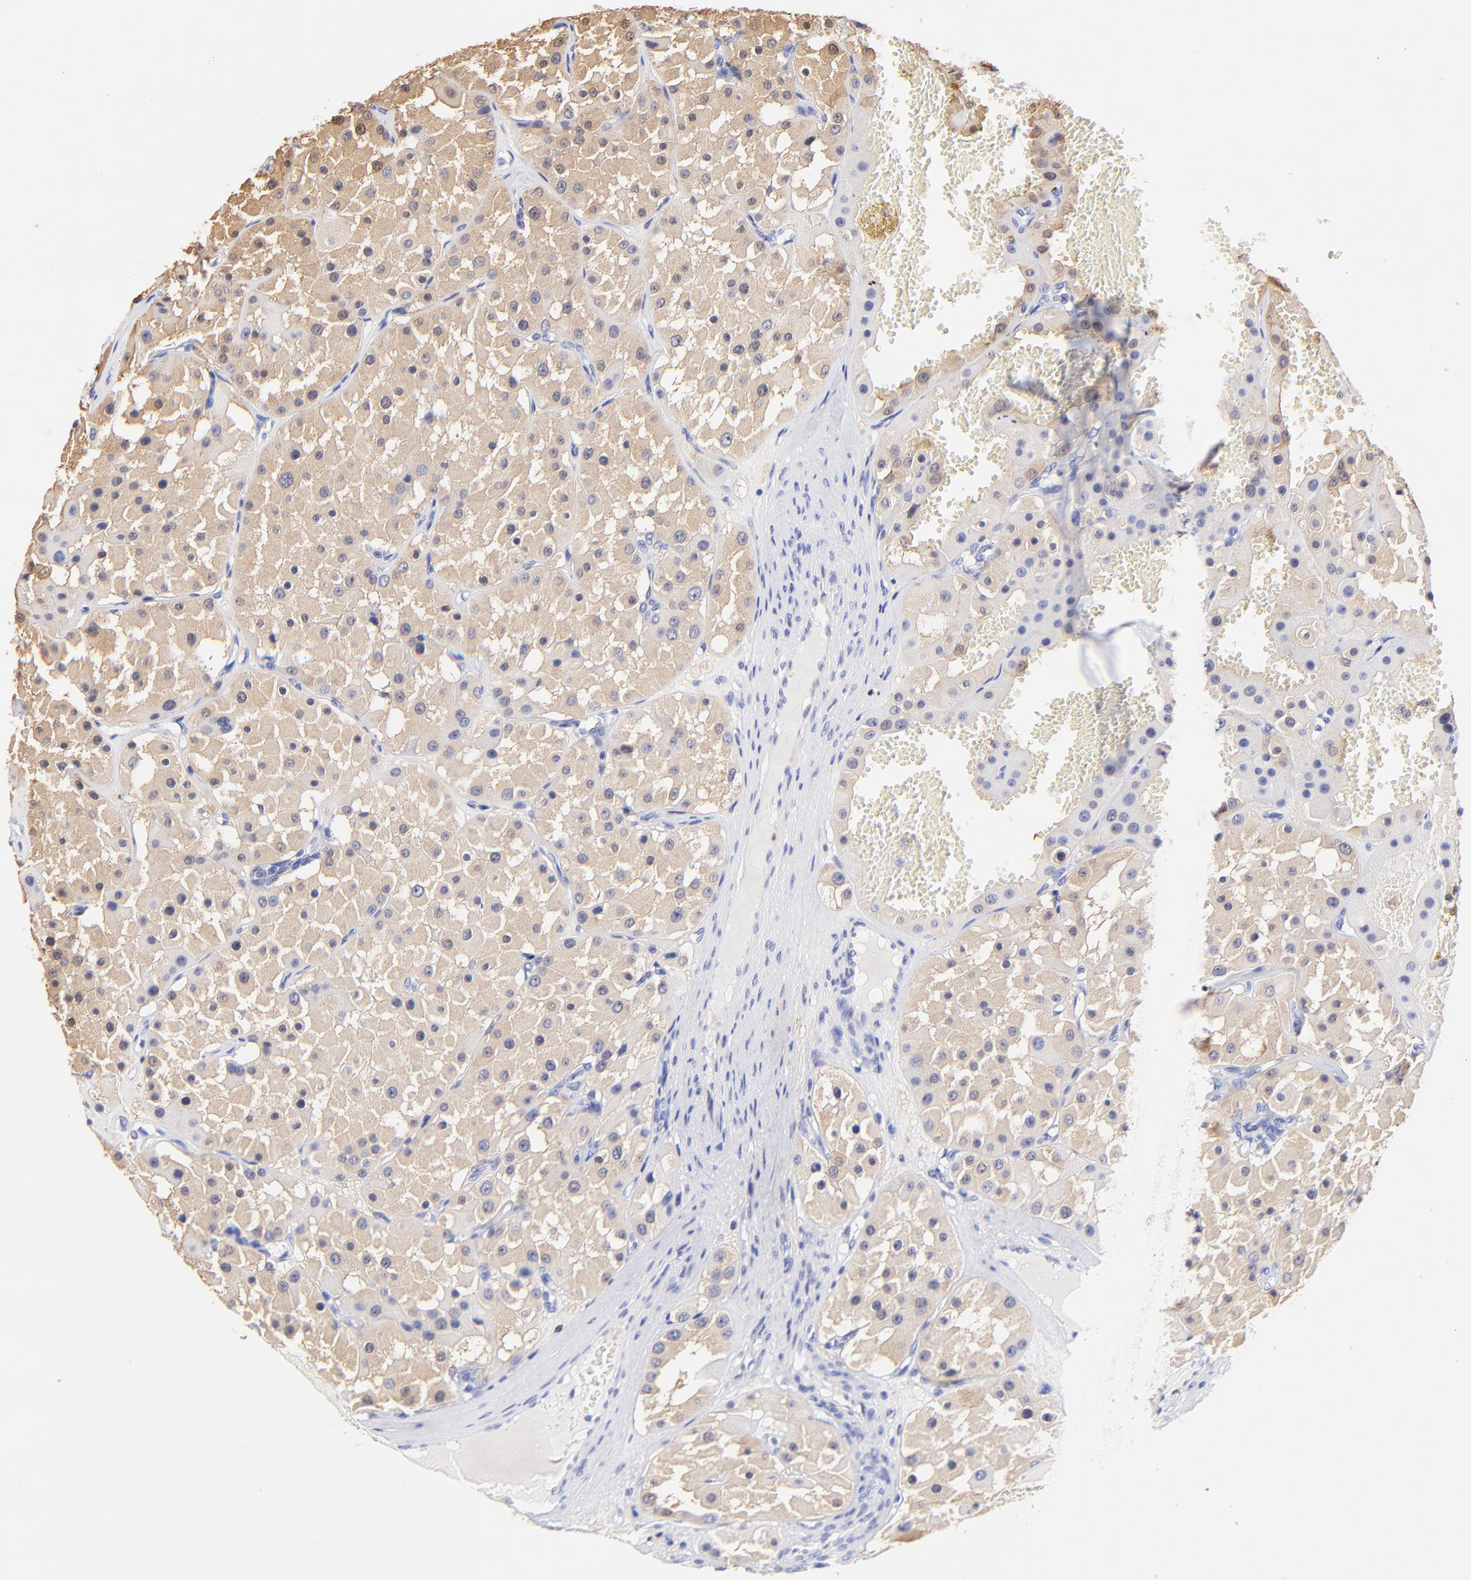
{"staining": {"intensity": "moderate", "quantity": ">75%", "location": "cytoplasmic/membranous"}, "tissue": "renal cancer", "cell_type": "Tumor cells", "image_type": "cancer", "snomed": [{"axis": "morphology", "description": "Adenocarcinoma, uncertain malignant potential"}, {"axis": "topography", "description": "Kidney"}], "caption": "Immunohistochemistry (IHC) of renal cancer exhibits medium levels of moderate cytoplasmic/membranous staining in about >75% of tumor cells.", "gene": "ALDH1A1", "patient": {"sex": "male", "age": 63}}